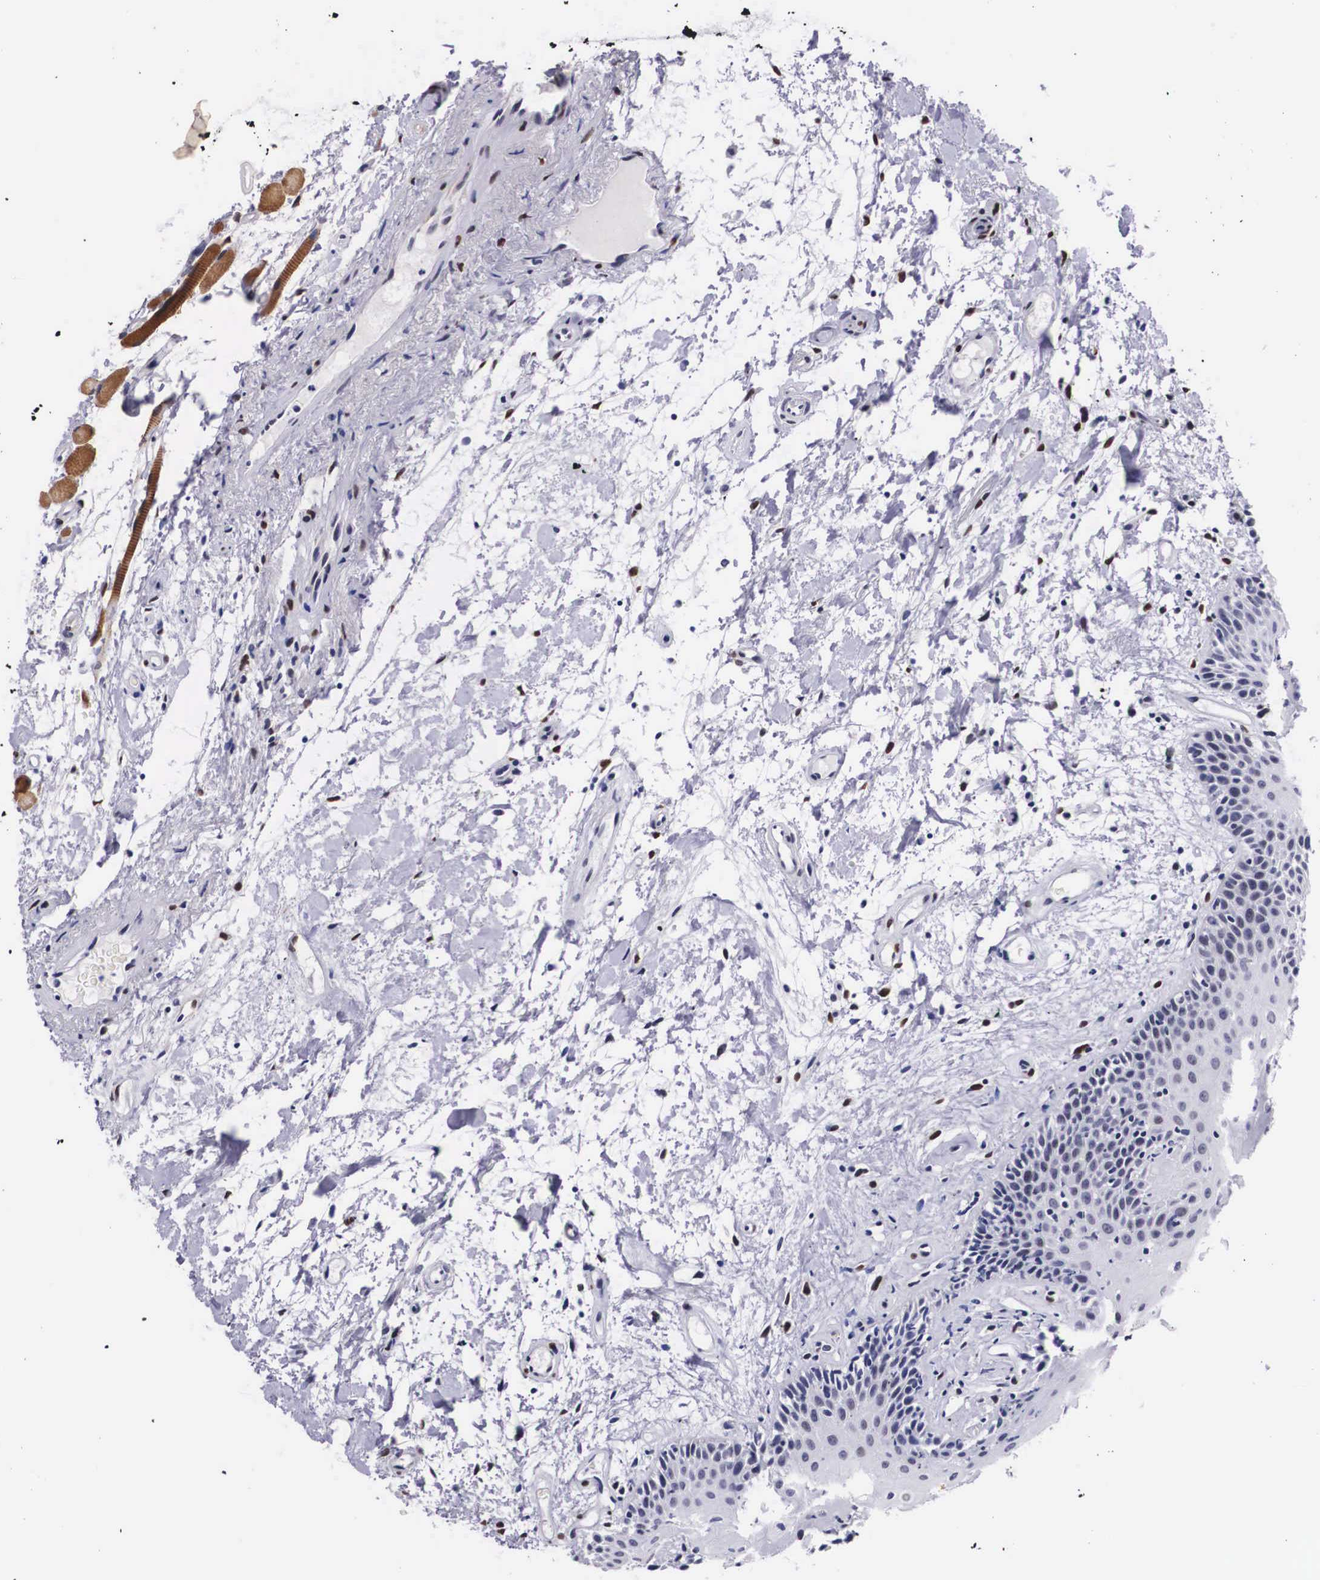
{"staining": {"intensity": "moderate", "quantity": "<25%", "location": "nuclear"}, "tissue": "oral mucosa", "cell_type": "Squamous epithelial cells", "image_type": "normal", "snomed": [{"axis": "morphology", "description": "Normal tissue, NOS"}, {"axis": "topography", "description": "Oral tissue"}], "caption": "Immunohistochemistry image of normal oral mucosa: human oral mucosa stained using IHC demonstrates low levels of moderate protein expression localized specifically in the nuclear of squamous epithelial cells, appearing as a nuclear brown color.", "gene": "KHDRBS3", "patient": {"sex": "female", "age": 79}}